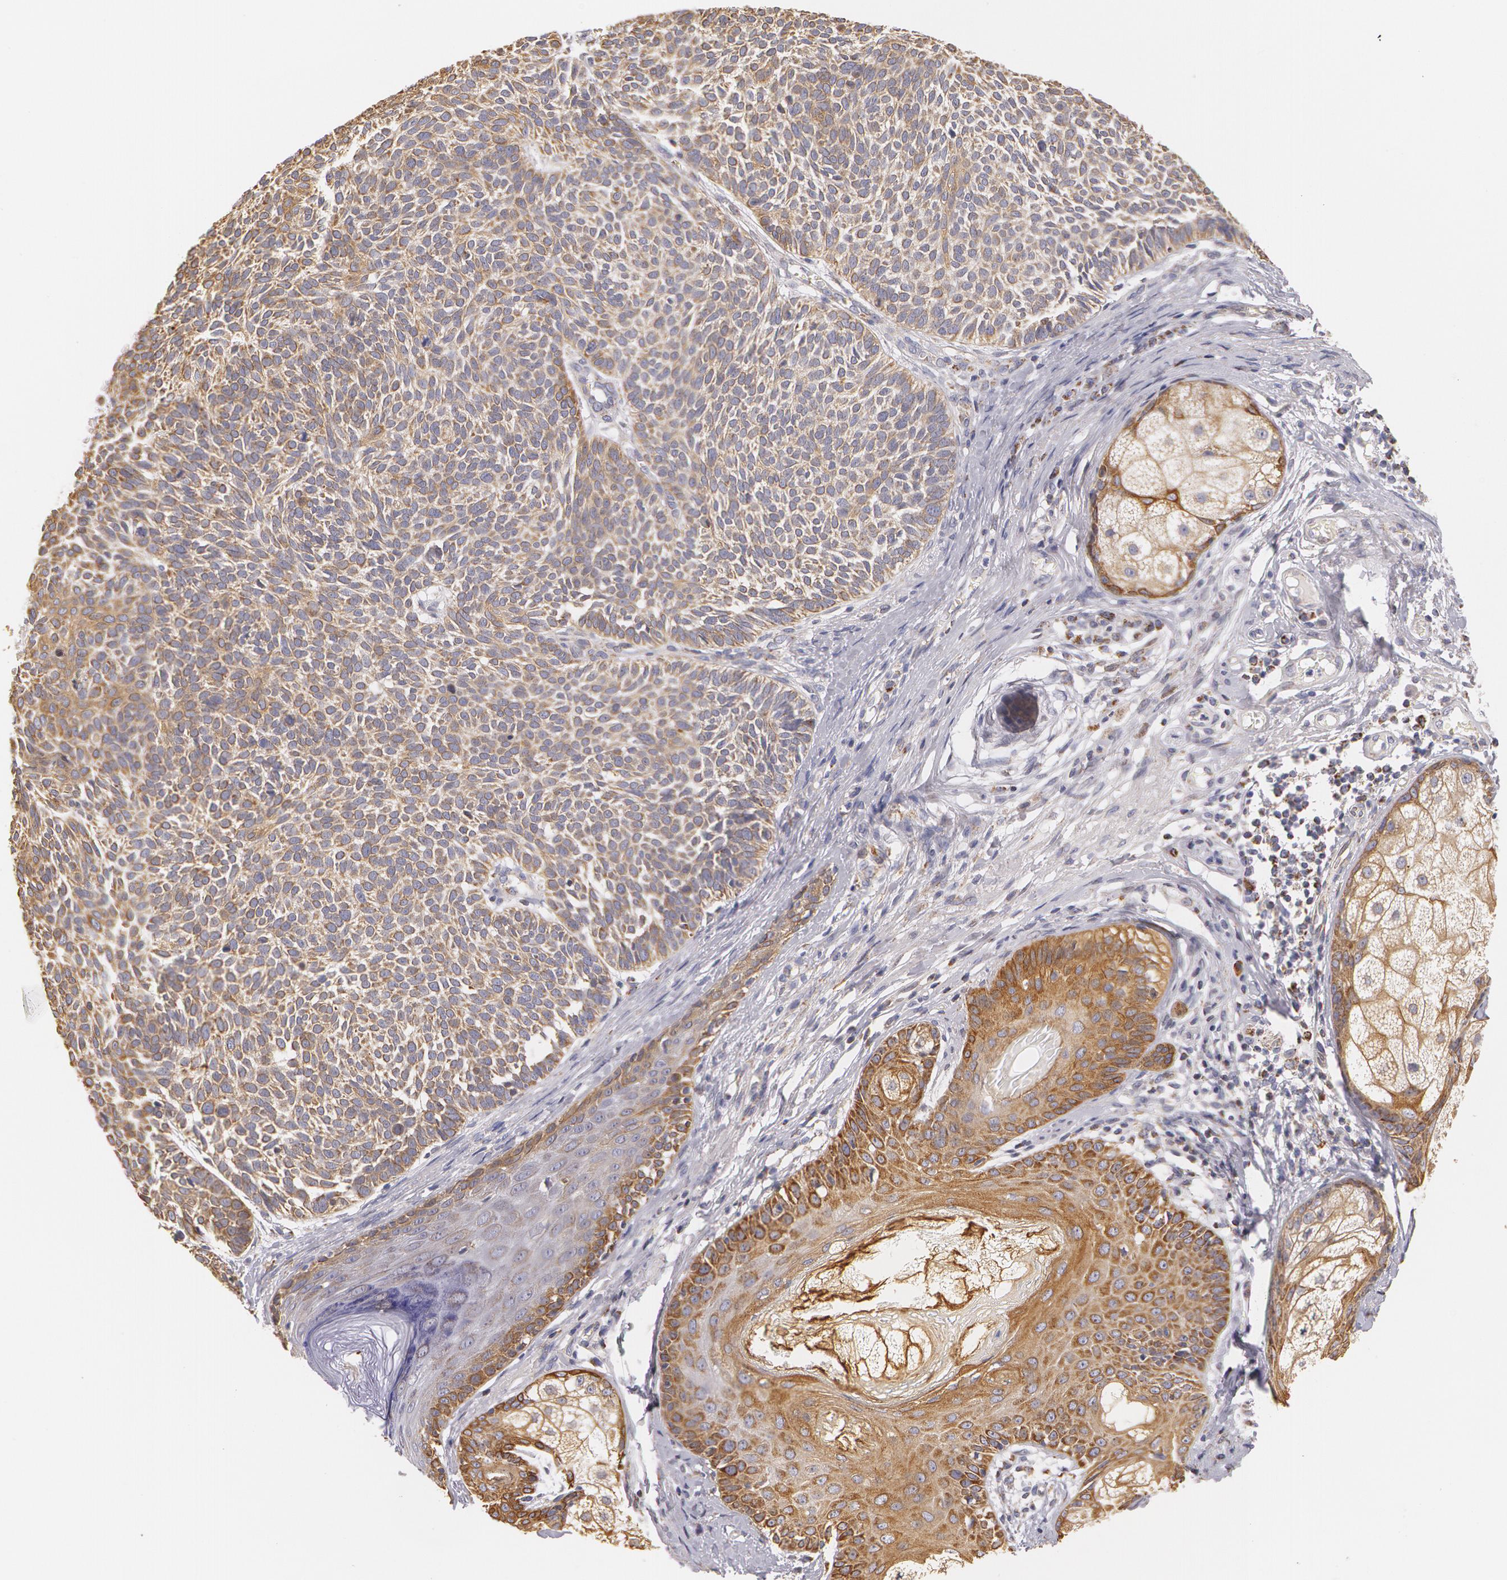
{"staining": {"intensity": "moderate", "quantity": ">75%", "location": "cytoplasmic/membranous"}, "tissue": "skin cancer", "cell_type": "Tumor cells", "image_type": "cancer", "snomed": [{"axis": "morphology", "description": "Basal cell carcinoma"}, {"axis": "topography", "description": "Skin"}], "caption": "Tumor cells show medium levels of moderate cytoplasmic/membranous positivity in approximately >75% of cells in human basal cell carcinoma (skin).", "gene": "KRT18", "patient": {"sex": "male", "age": 63}}